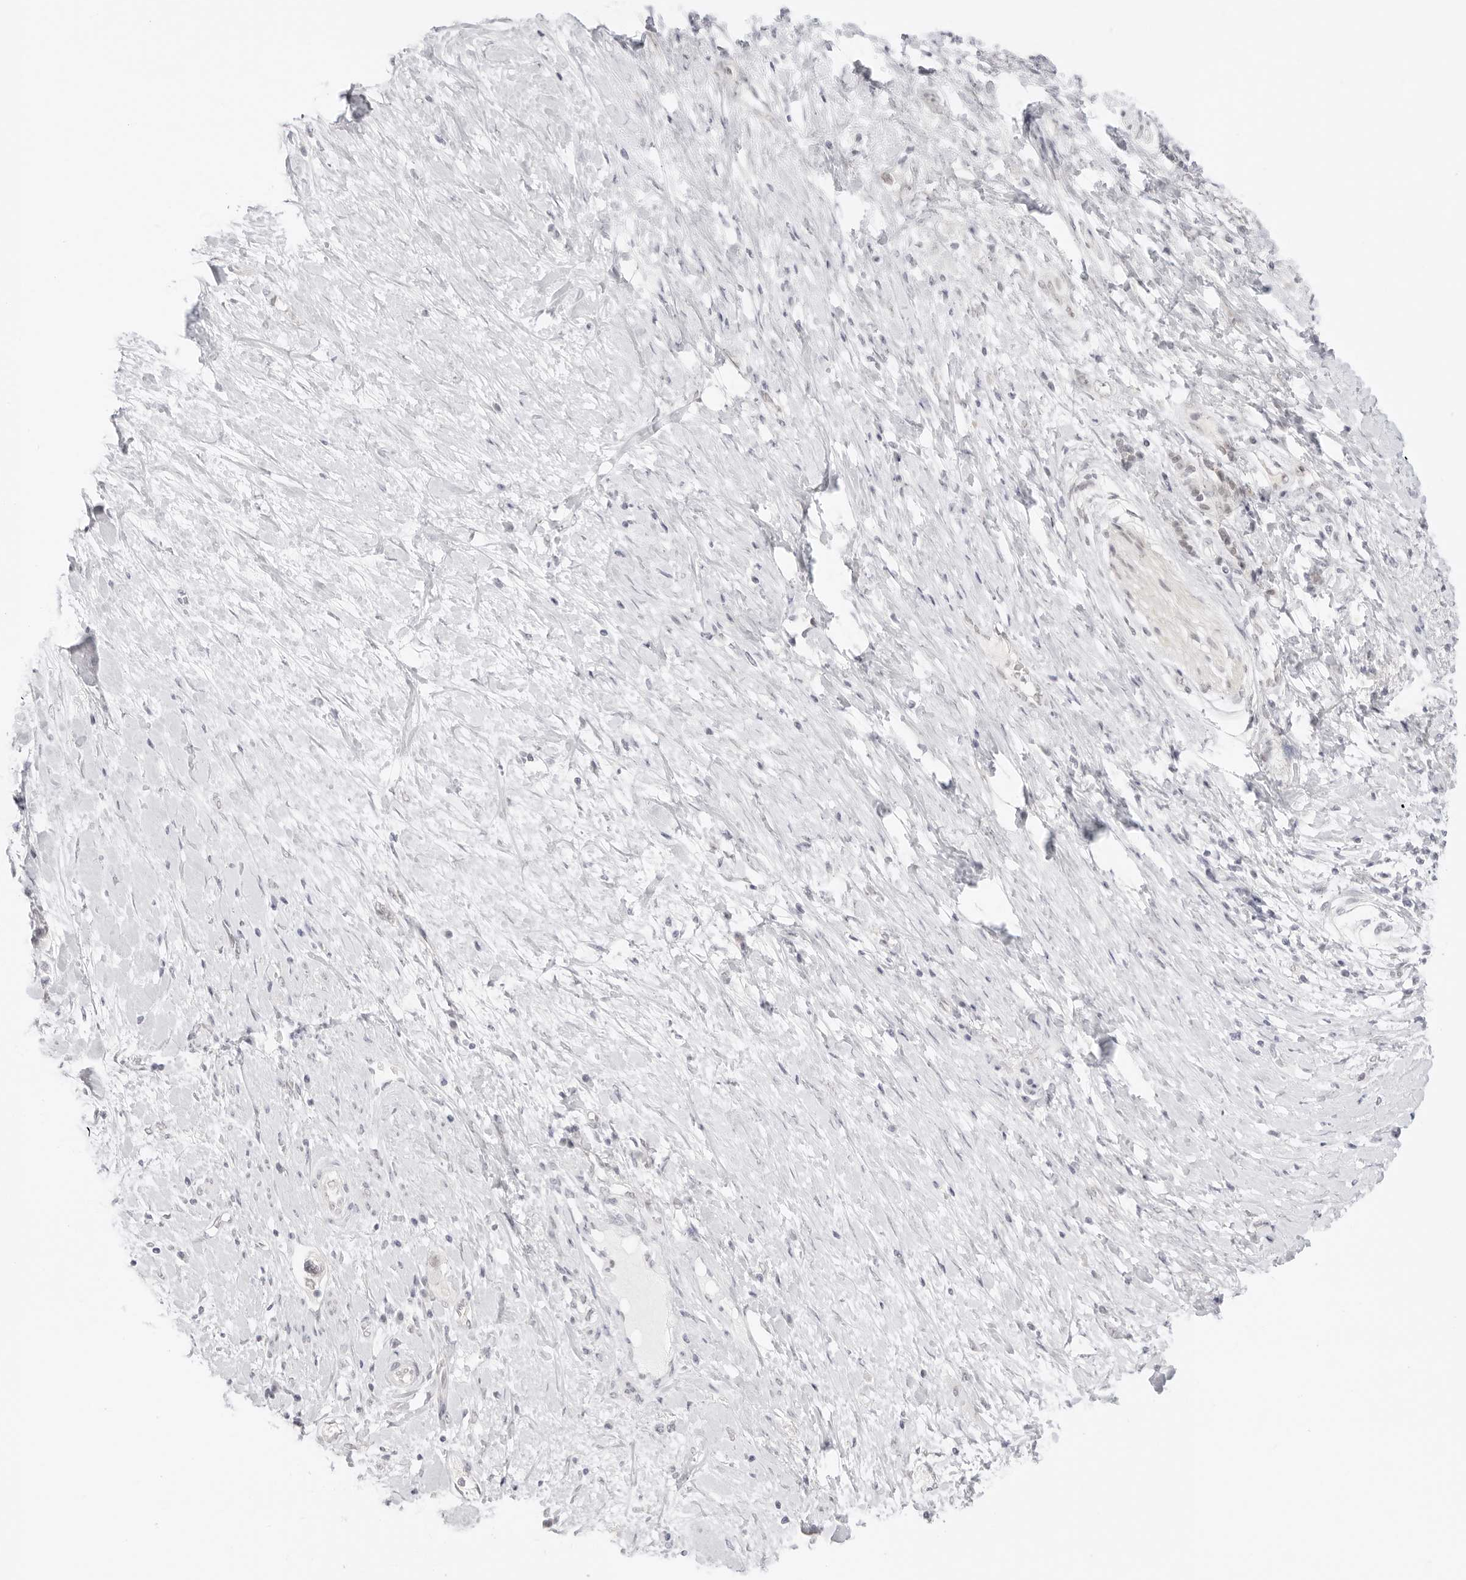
{"staining": {"intensity": "negative", "quantity": "none", "location": "none"}, "tissue": "pancreatic cancer", "cell_type": "Tumor cells", "image_type": "cancer", "snomed": [{"axis": "morphology", "description": "Adenocarcinoma, NOS"}, {"axis": "topography", "description": "Pancreas"}], "caption": "This micrograph is of pancreatic cancer stained with immunohistochemistry (IHC) to label a protein in brown with the nuclei are counter-stained blue. There is no expression in tumor cells. (Stains: DAB (3,3'-diaminobenzidine) IHC with hematoxylin counter stain, Microscopy: brightfield microscopy at high magnification).", "gene": "MED18", "patient": {"sex": "female", "age": 56}}